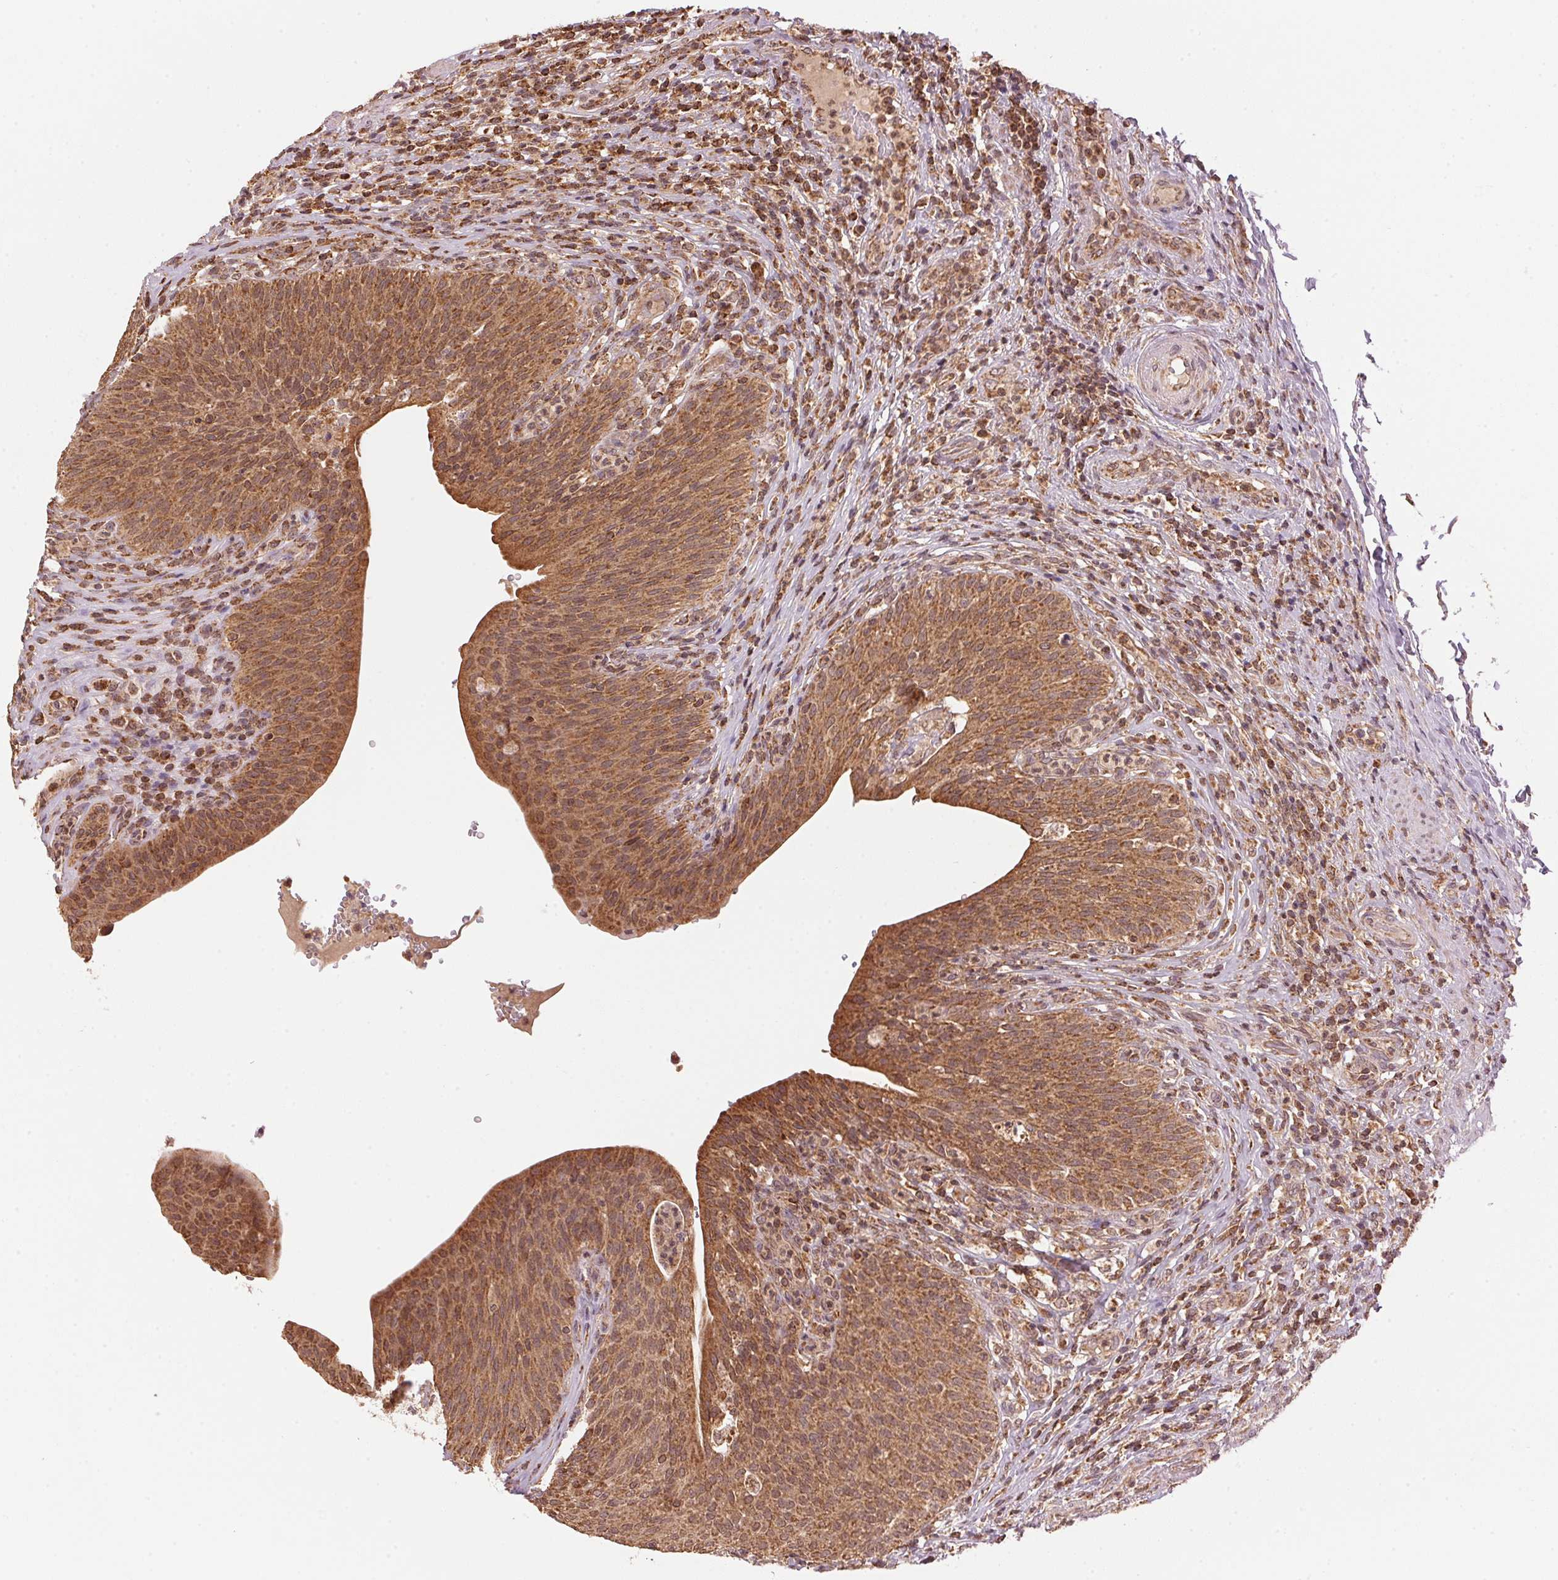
{"staining": {"intensity": "strong", "quantity": ">75%", "location": "cytoplasmic/membranous"}, "tissue": "urinary bladder", "cell_type": "Urothelial cells", "image_type": "normal", "snomed": [{"axis": "morphology", "description": "Normal tissue, NOS"}, {"axis": "topography", "description": "Urinary bladder"}, {"axis": "topography", "description": "Peripheral nerve tissue"}], "caption": "This micrograph reveals IHC staining of unremarkable urinary bladder, with high strong cytoplasmic/membranous positivity in about >75% of urothelial cells.", "gene": "ARHGAP6", "patient": {"sex": "male", "age": 66}}